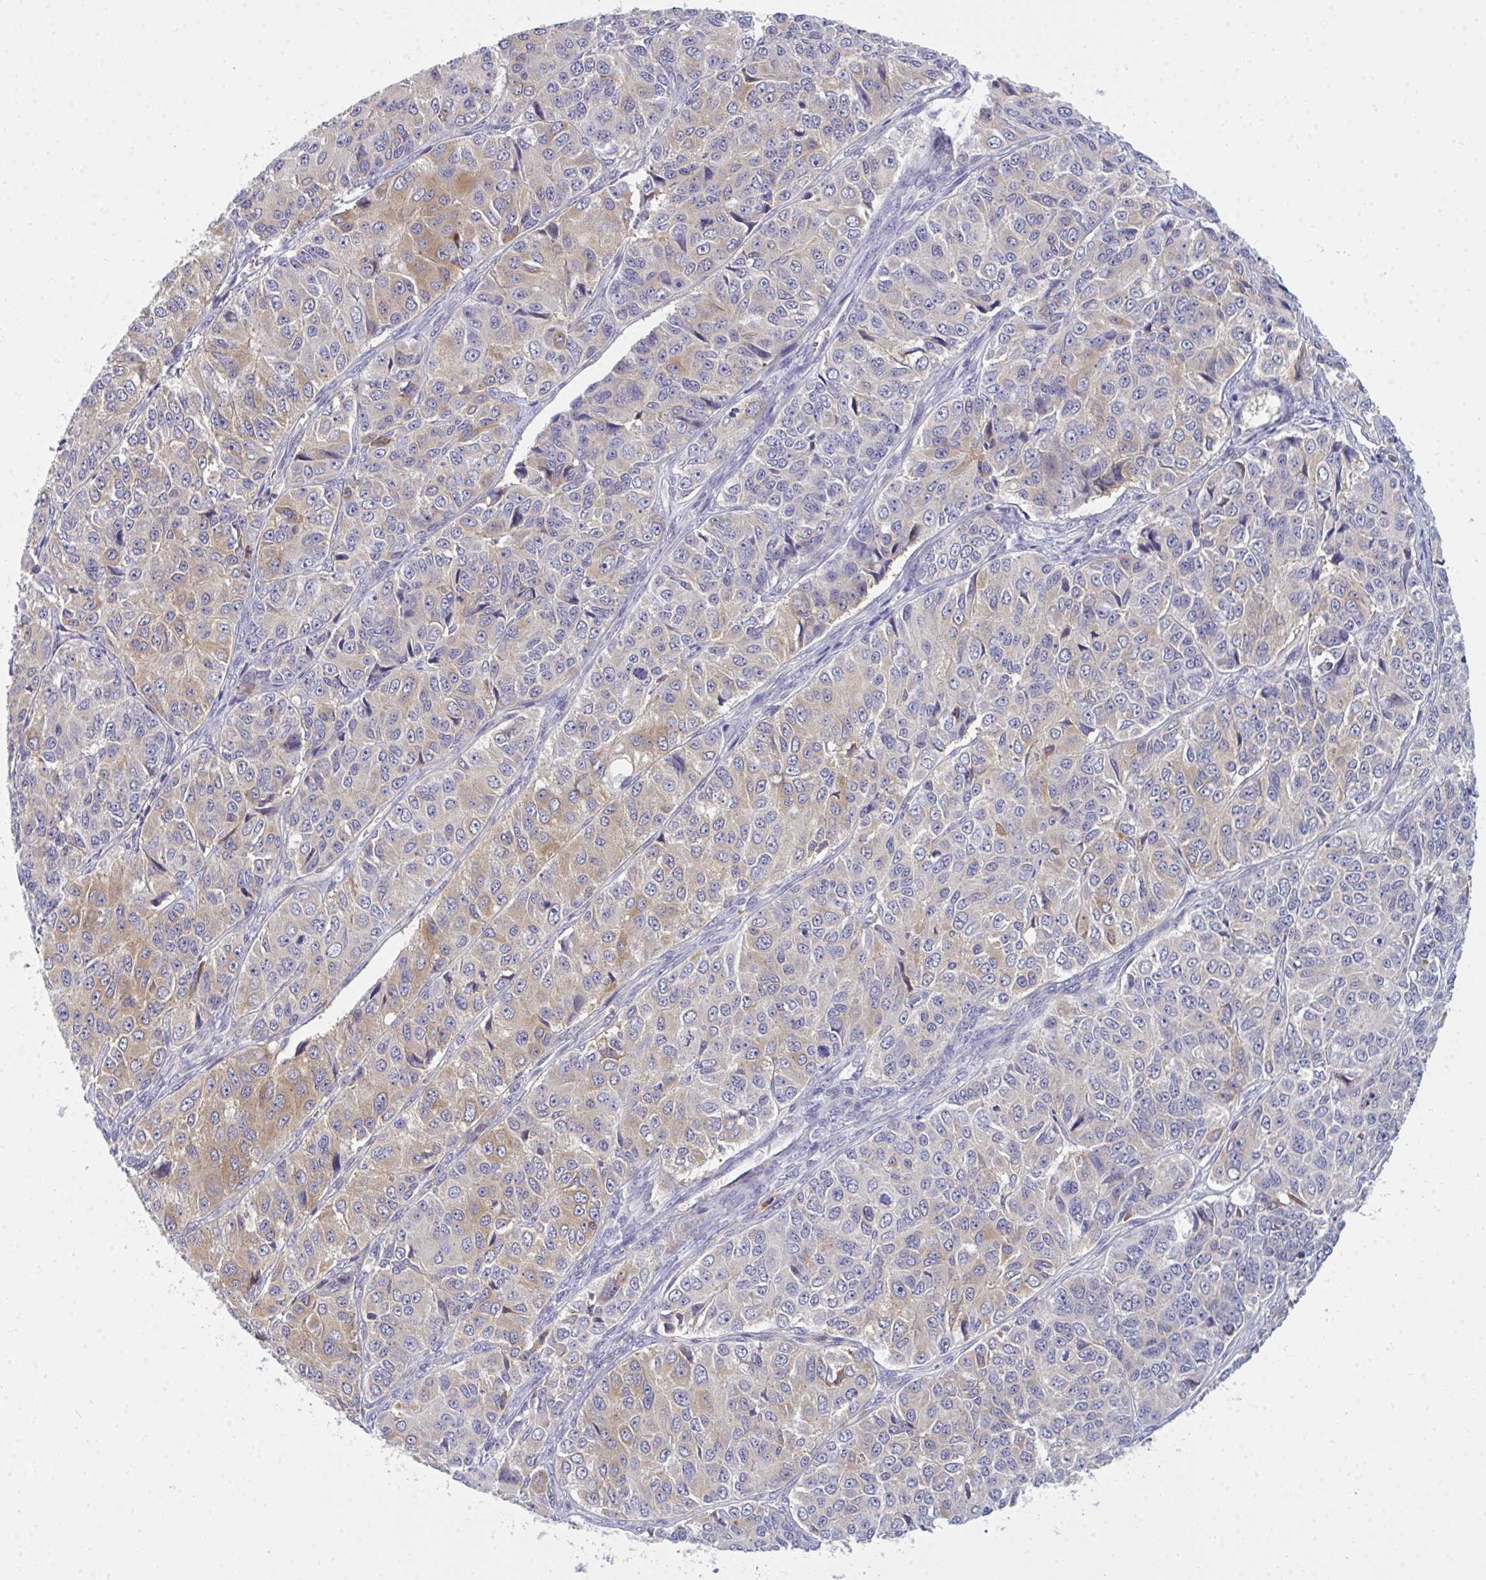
{"staining": {"intensity": "moderate", "quantity": "<25%", "location": "cytoplasmic/membranous"}, "tissue": "ovarian cancer", "cell_type": "Tumor cells", "image_type": "cancer", "snomed": [{"axis": "morphology", "description": "Carcinoma, endometroid"}, {"axis": "topography", "description": "Ovary"}], "caption": "High-power microscopy captured an immunohistochemistry (IHC) histopathology image of endometroid carcinoma (ovarian), revealing moderate cytoplasmic/membranous positivity in about <25% of tumor cells. The staining was performed using DAB, with brown indicating positive protein expression. Nuclei are stained blue with hematoxylin.", "gene": "SLC30A6", "patient": {"sex": "female", "age": 51}}